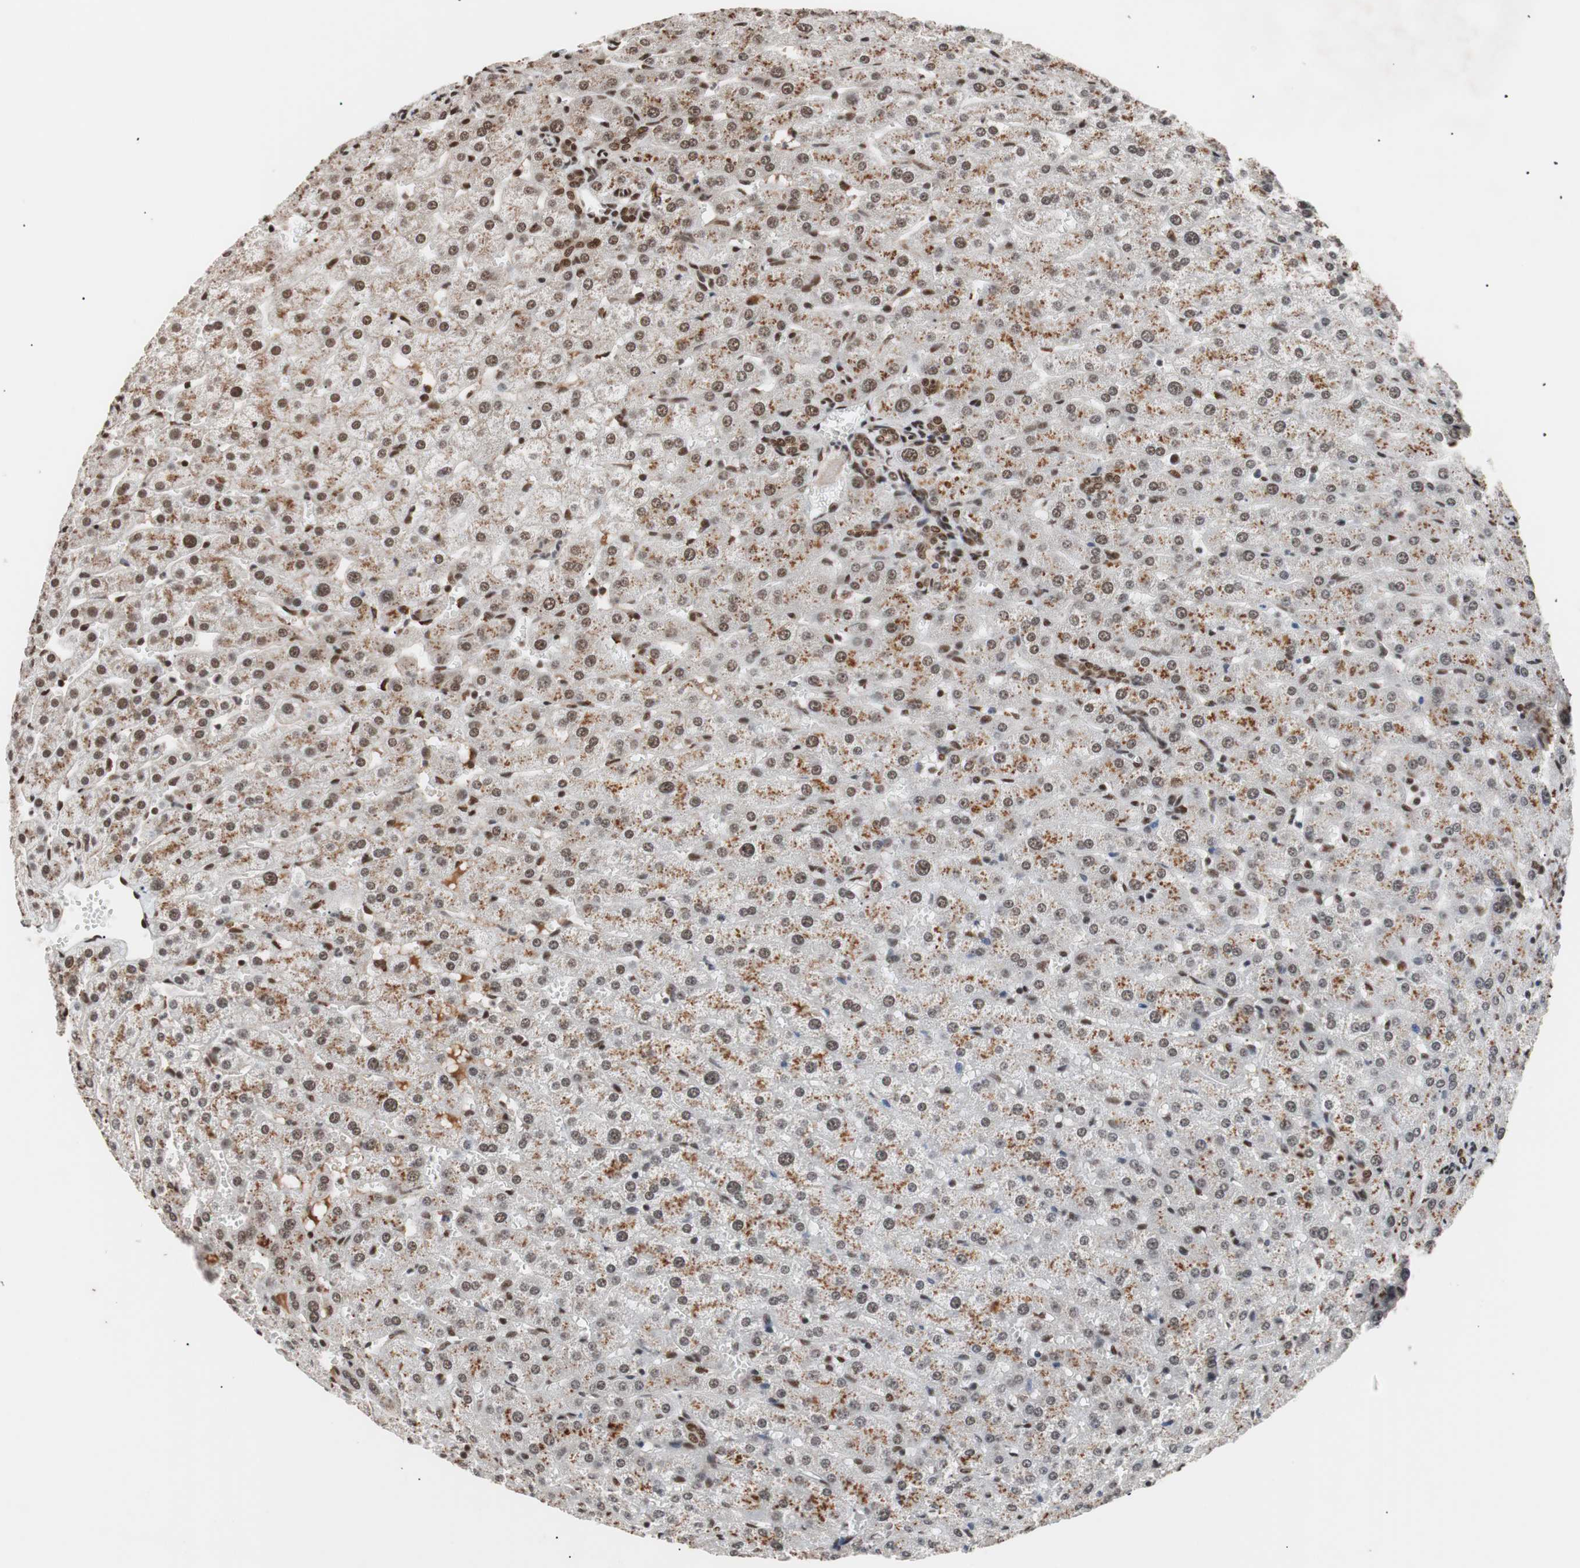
{"staining": {"intensity": "strong", "quantity": ">75%", "location": "nuclear"}, "tissue": "liver", "cell_type": "Cholangiocytes", "image_type": "normal", "snomed": [{"axis": "morphology", "description": "Normal tissue, NOS"}, {"axis": "morphology", "description": "Fibrosis, NOS"}, {"axis": "topography", "description": "Liver"}], "caption": "The histopathology image reveals staining of benign liver, revealing strong nuclear protein staining (brown color) within cholangiocytes.", "gene": "CHAMP1", "patient": {"sex": "female", "age": 29}}